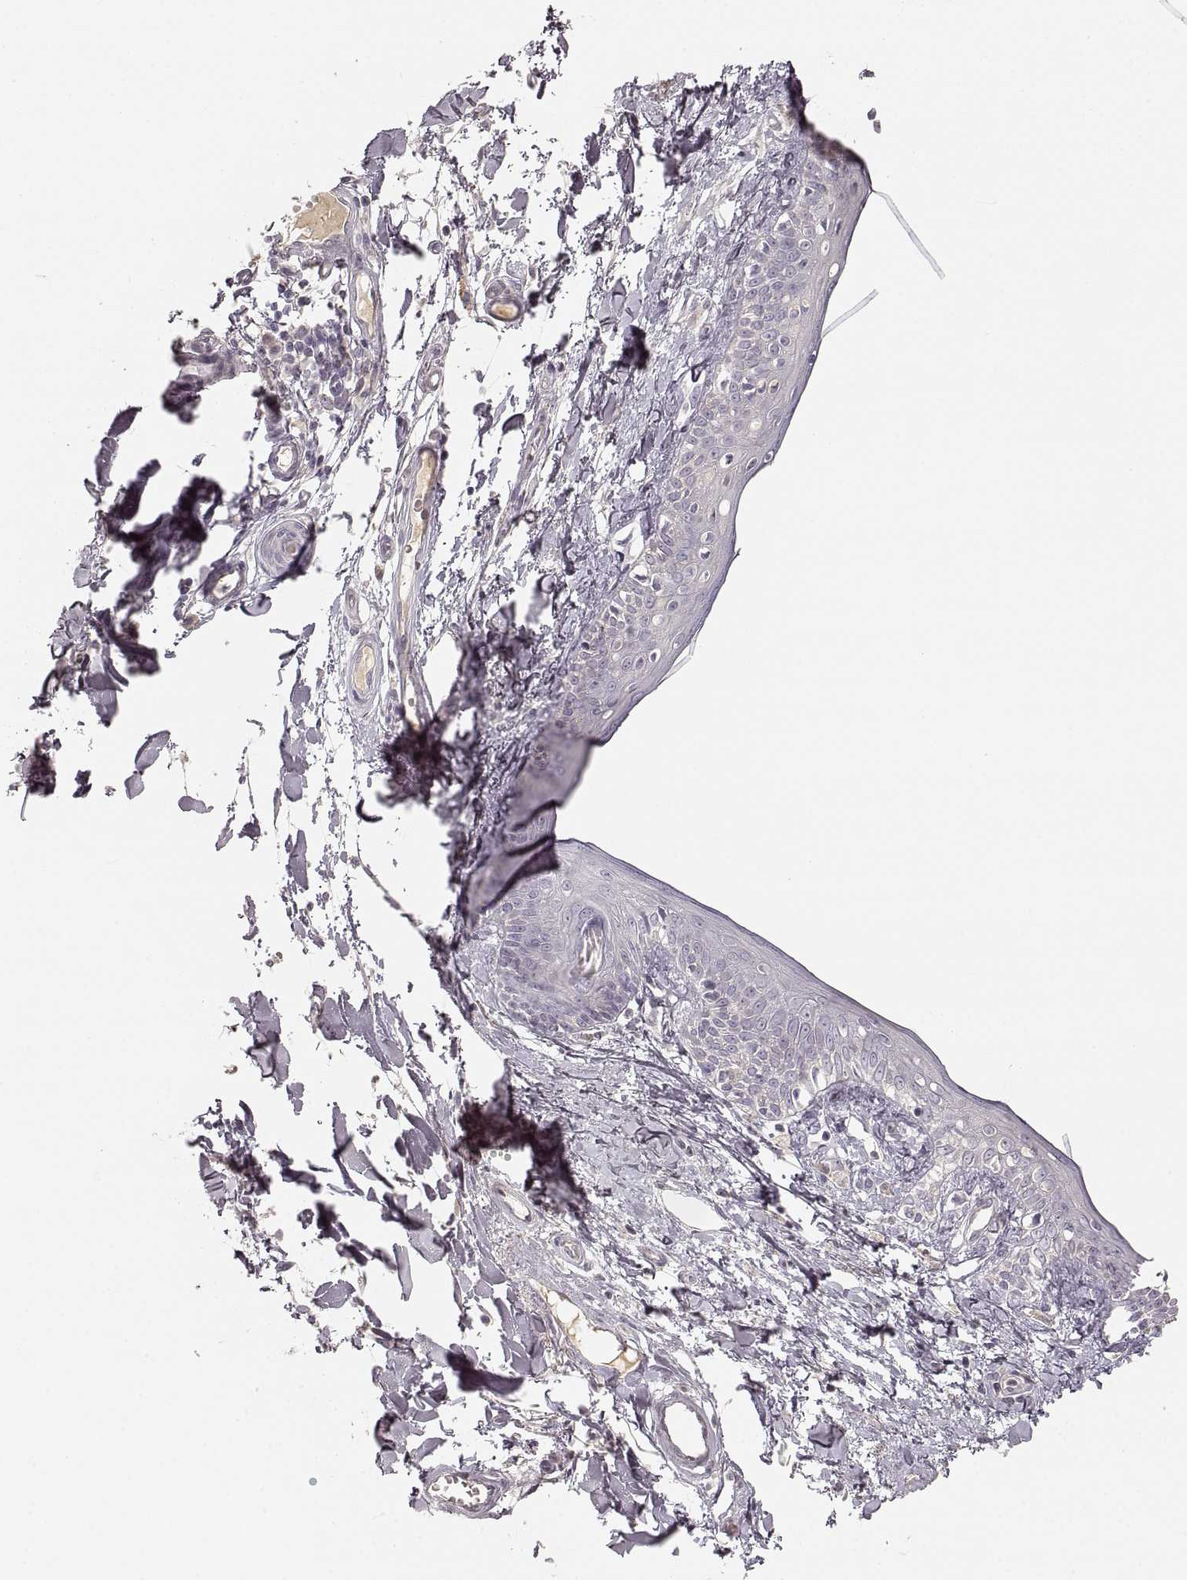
{"staining": {"intensity": "negative", "quantity": "none", "location": "none"}, "tissue": "skin", "cell_type": "Fibroblasts", "image_type": "normal", "snomed": [{"axis": "morphology", "description": "Normal tissue, NOS"}, {"axis": "topography", "description": "Skin"}], "caption": "DAB immunohistochemical staining of normal human skin displays no significant positivity in fibroblasts.", "gene": "RUNDC3A", "patient": {"sex": "male", "age": 76}}